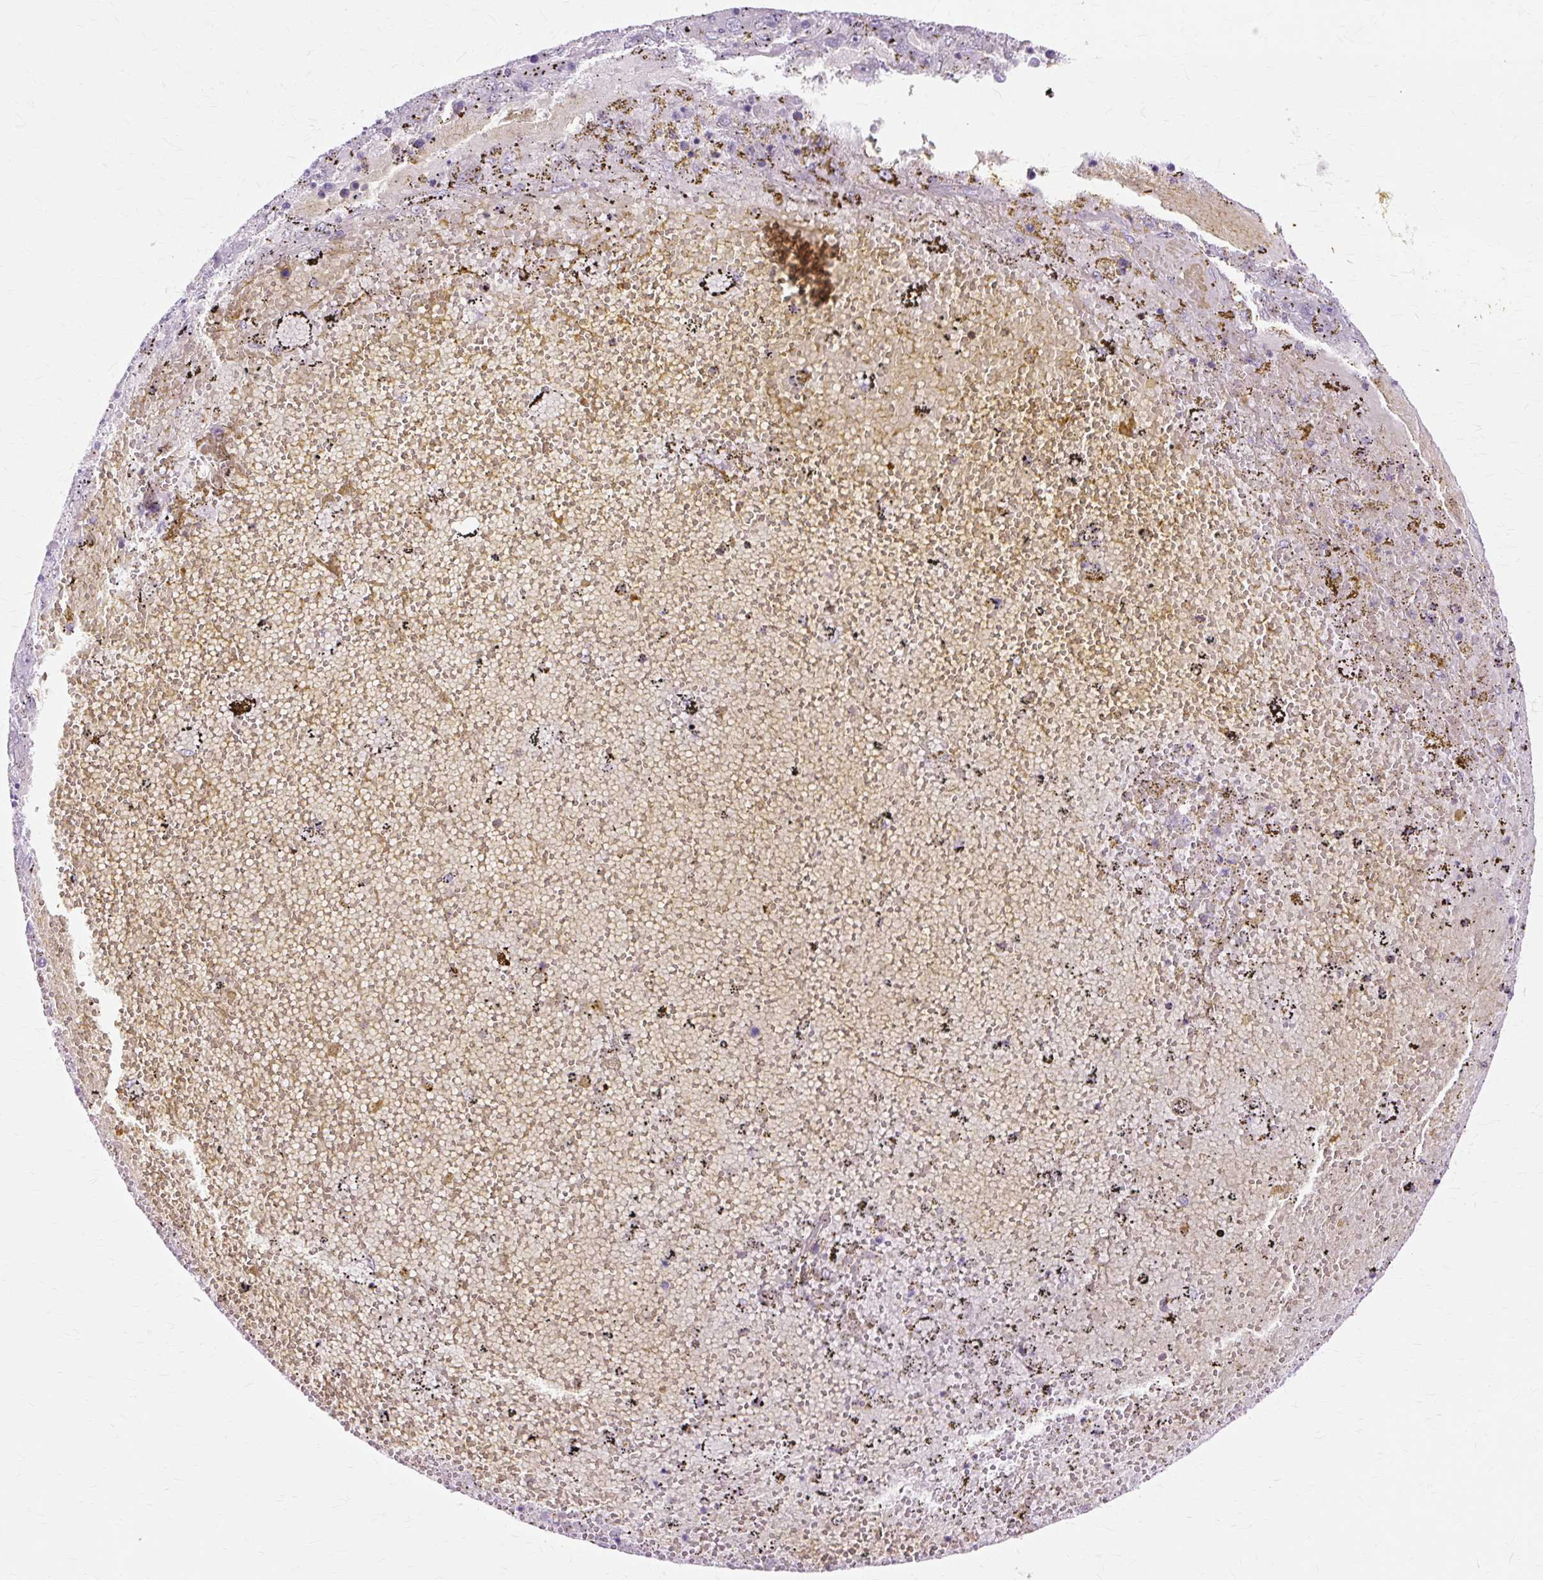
{"staining": {"intensity": "negative", "quantity": "none", "location": "none"}, "tissue": "liver cancer", "cell_type": "Tumor cells", "image_type": "cancer", "snomed": [{"axis": "morphology", "description": "Carcinoma, Hepatocellular, NOS"}, {"axis": "topography", "description": "Liver"}], "caption": "Photomicrograph shows no significant protein staining in tumor cells of liver hepatocellular carcinoma.", "gene": "ZNF35", "patient": {"sex": "male", "age": 49}}